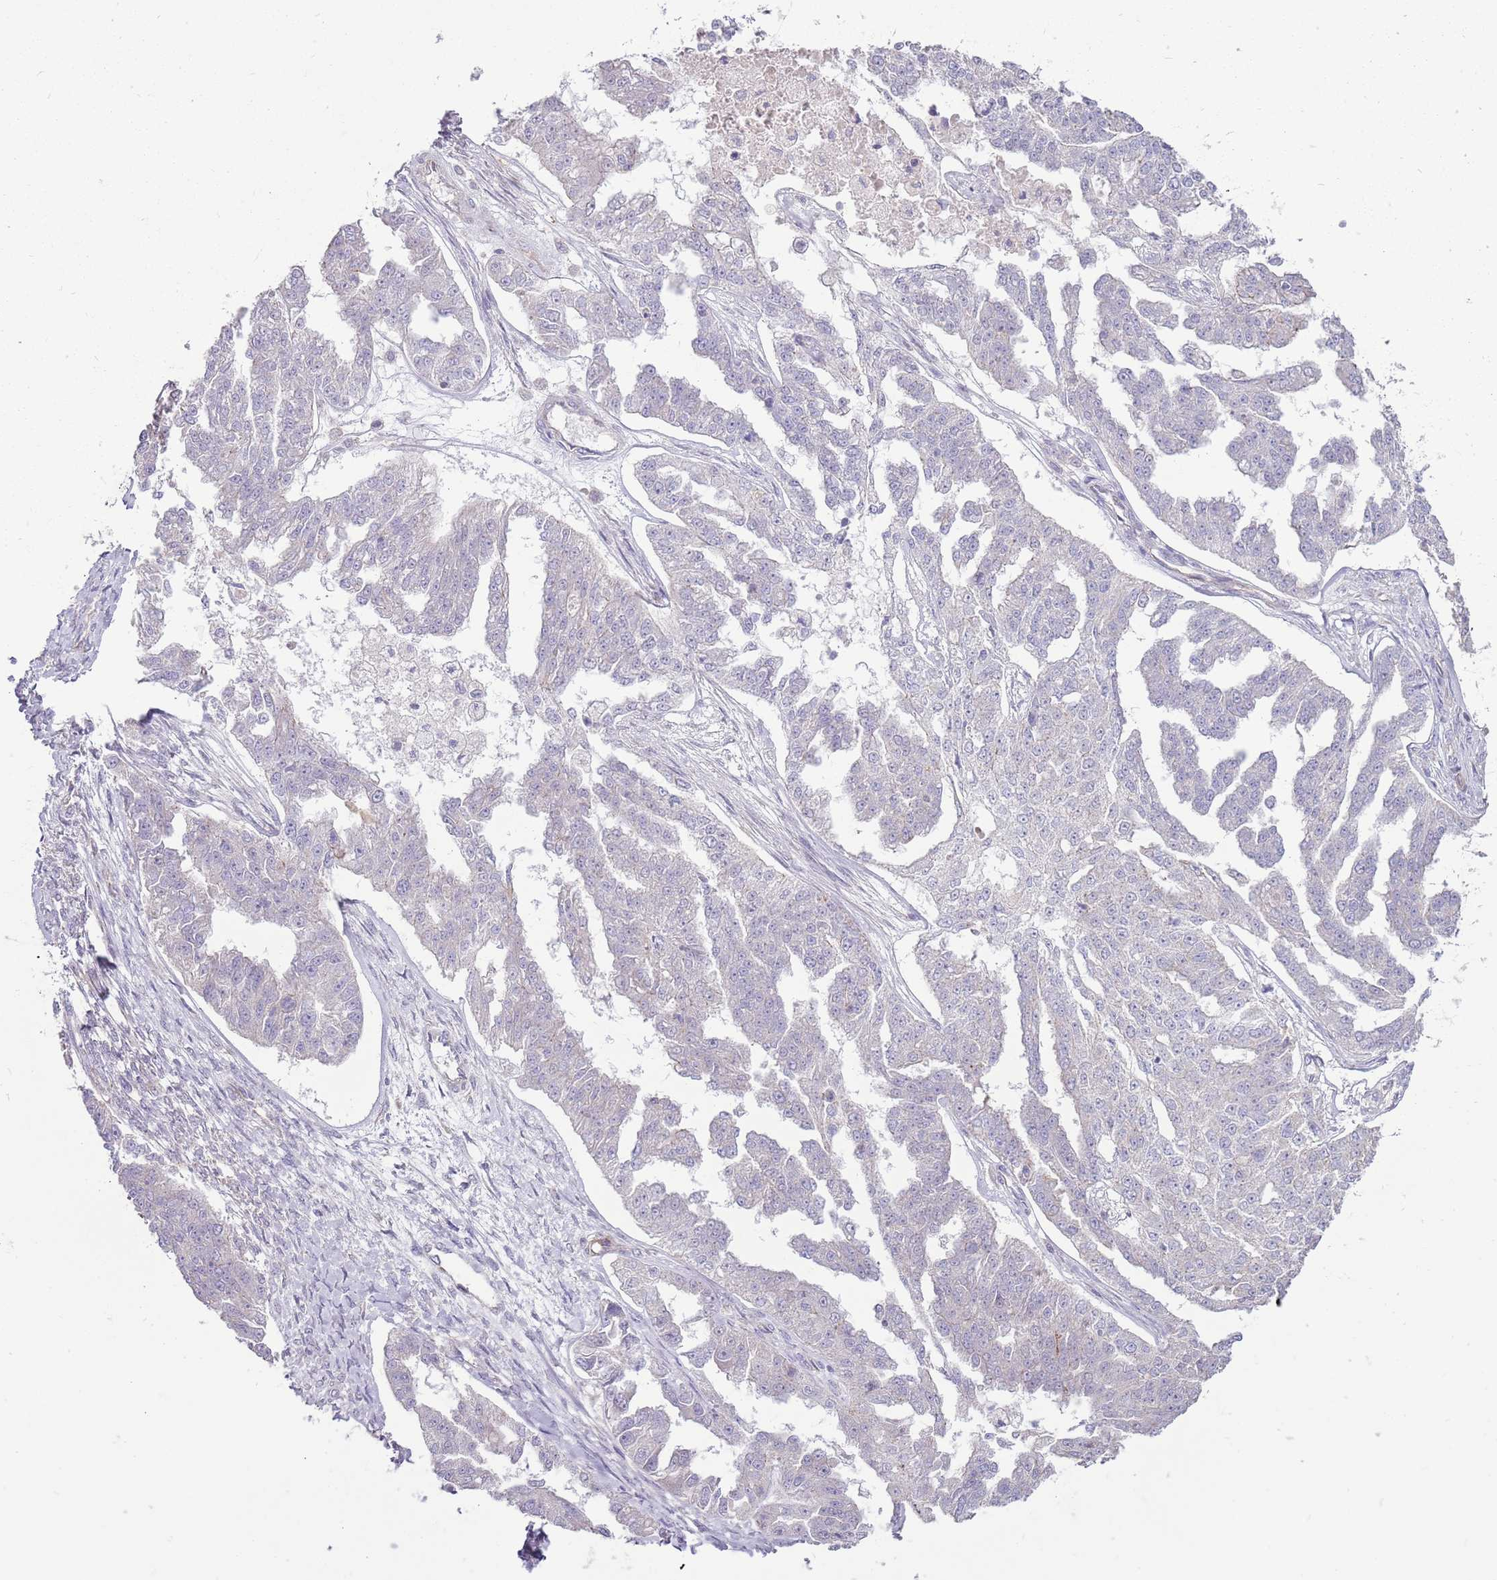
{"staining": {"intensity": "negative", "quantity": "none", "location": "none"}, "tissue": "ovarian cancer", "cell_type": "Tumor cells", "image_type": "cancer", "snomed": [{"axis": "morphology", "description": "Cystadenocarcinoma, serous, NOS"}, {"axis": "topography", "description": "Ovary"}], "caption": "There is no significant positivity in tumor cells of serous cystadenocarcinoma (ovarian).", "gene": "SPATA31D1", "patient": {"sex": "female", "age": 58}}